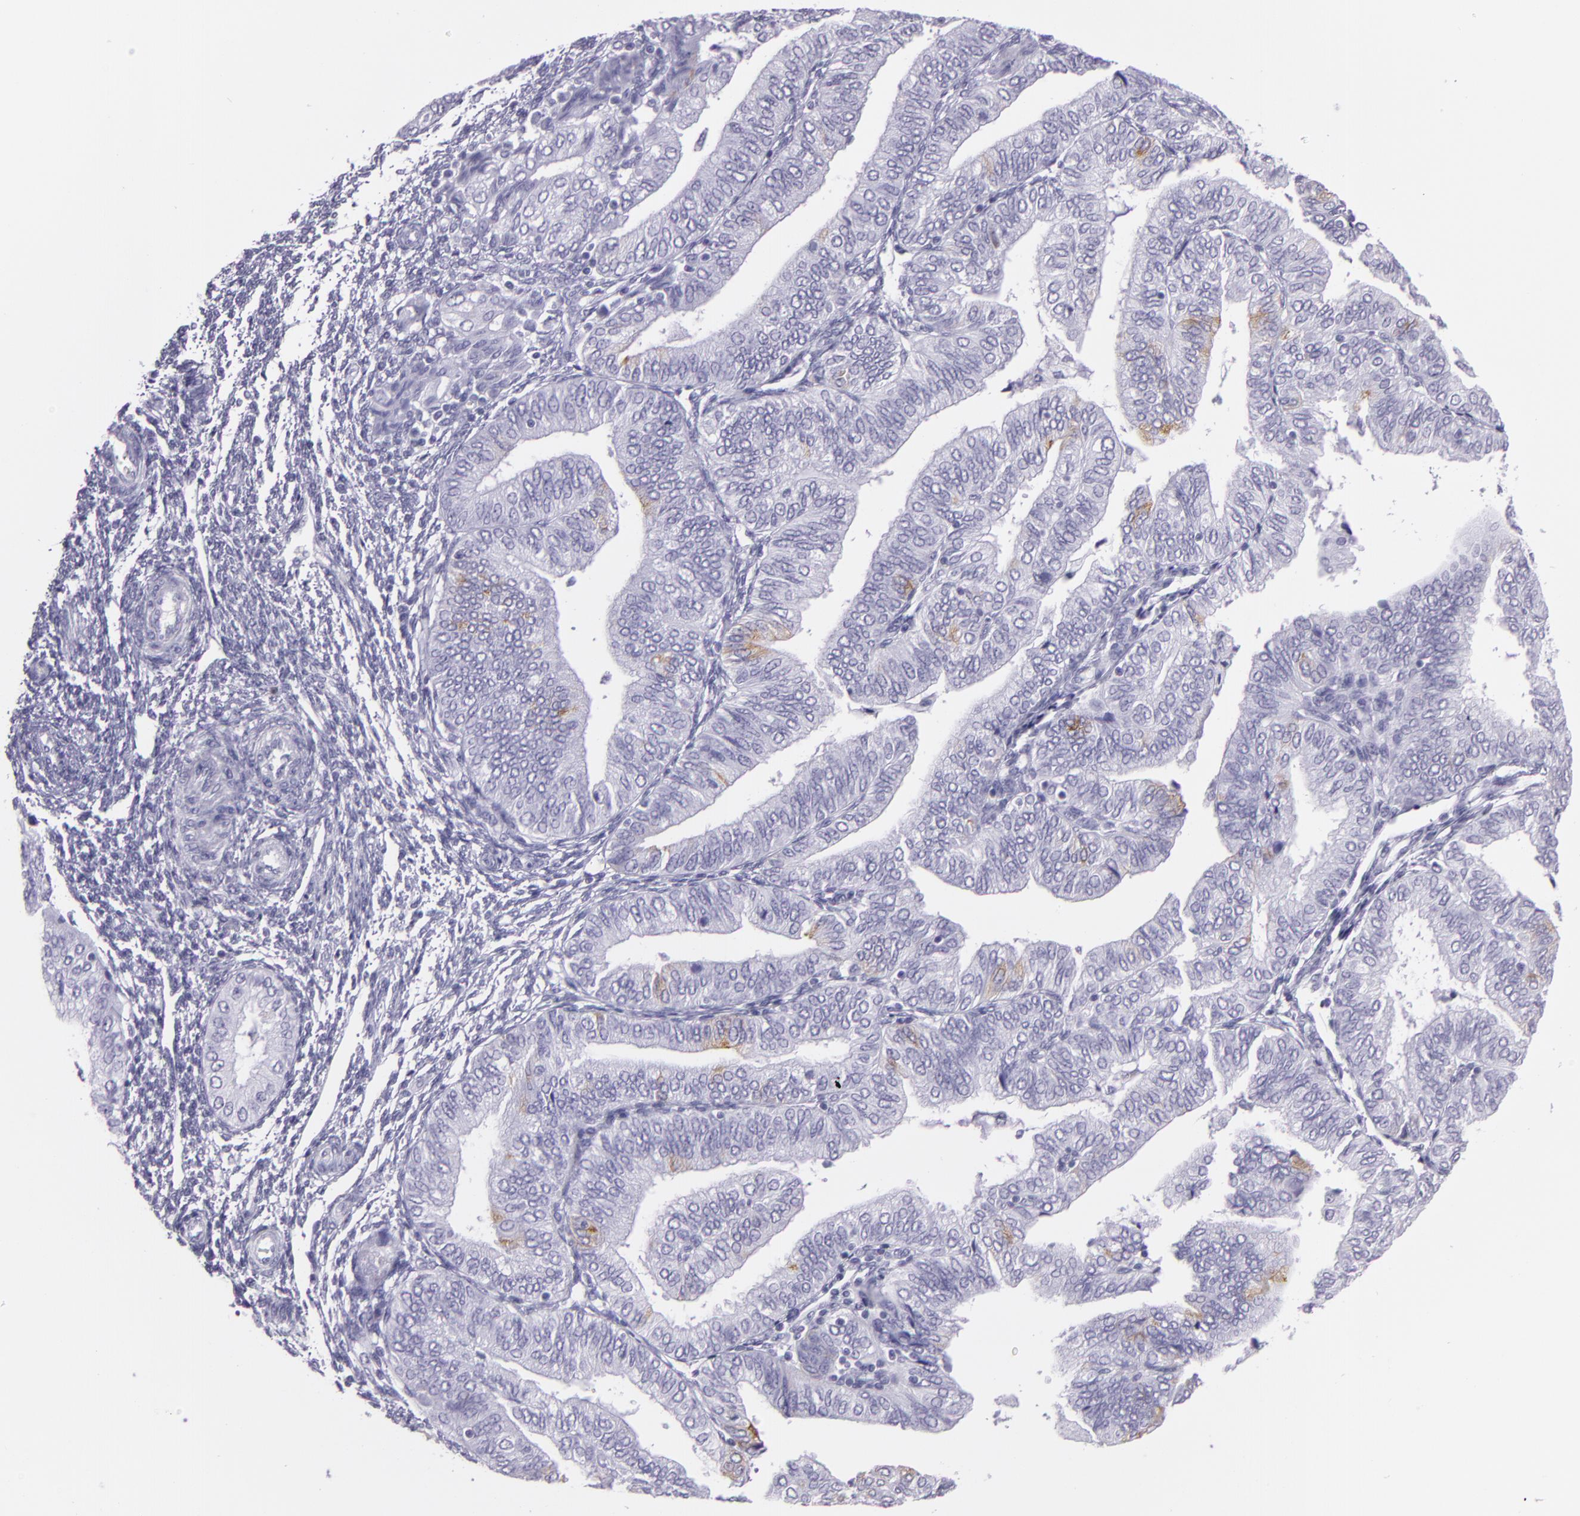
{"staining": {"intensity": "negative", "quantity": "none", "location": "none"}, "tissue": "endometrial cancer", "cell_type": "Tumor cells", "image_type": "cancer", "snomed": [{"axis": "morphology", "description": "Adenocarcinoma, NOS"}, {"axis": "topography", "description": "Endometrium"}], "caption": "Tumor cells show no significant protein expression in endometrial adenocarcinoma. The staining is performed using DAB brown chromogen with nuclei counter-stained in using hematoxylin.", "gene": "MUC6", "patient": {"sex": "female", "age": 51}}